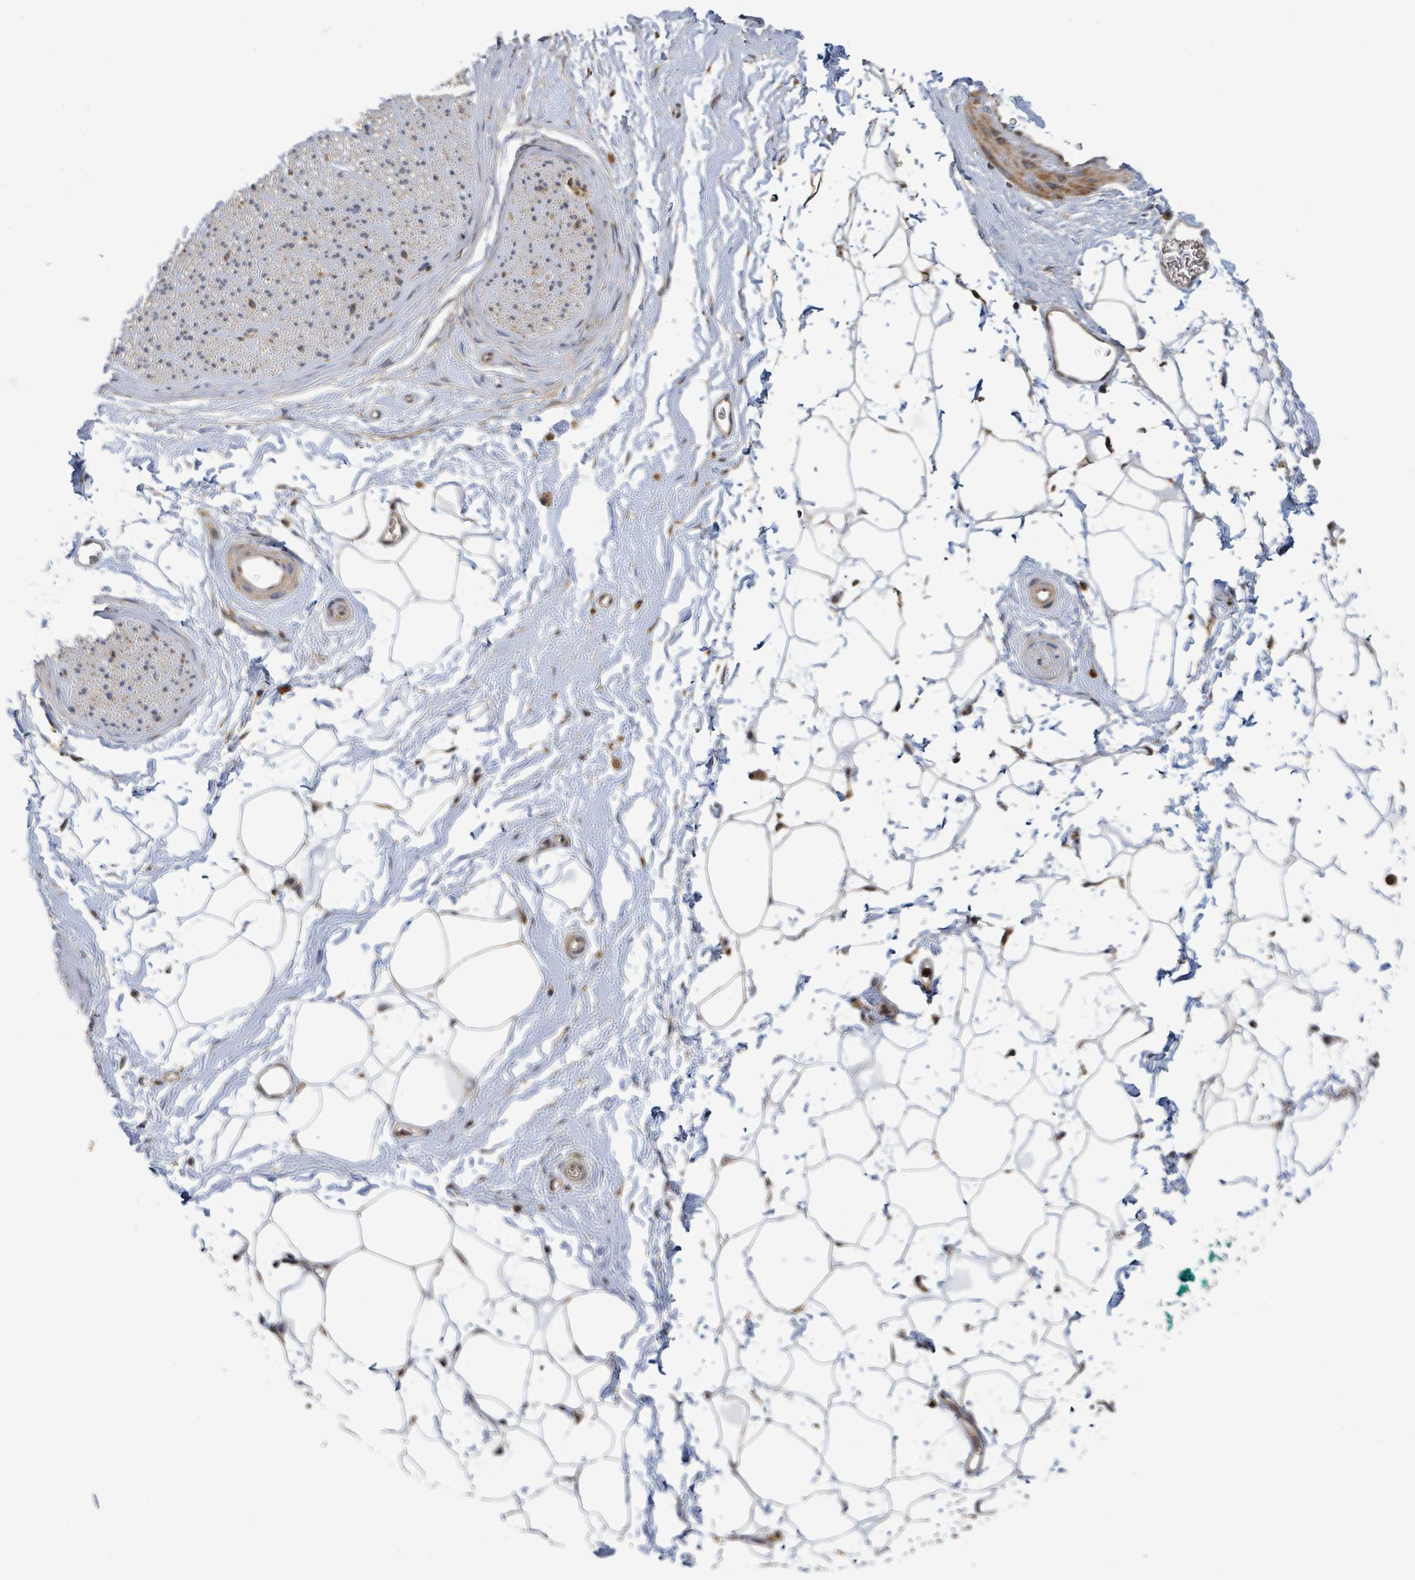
{"staining": {"intensity": "weak", "quantity": ">75%", "location": "cytoplasmic/membranous"}, "tissue": "adipose tissue", "cell_type": "Adipocytes", "image_type": "normal", "snomed": [{"axis": "morphology", "description": "Normal tissue, NOS"}, {"axis": "morphology", "description": "Adenocarcinoma, High grade"}, {"axis": "topography", "description": "Prostate"}, {"axis": "topography", "description": "Peripheral nerve tissue"}], "caption": "Unremarkable adipose tissue was stained to show a protein in brown. There is low levels of weak cytoplasmic/membranous staining in approximately >75% of adipocytes.", "gene": "STARD4", "patient": {"sex": "male", "age": 68}}